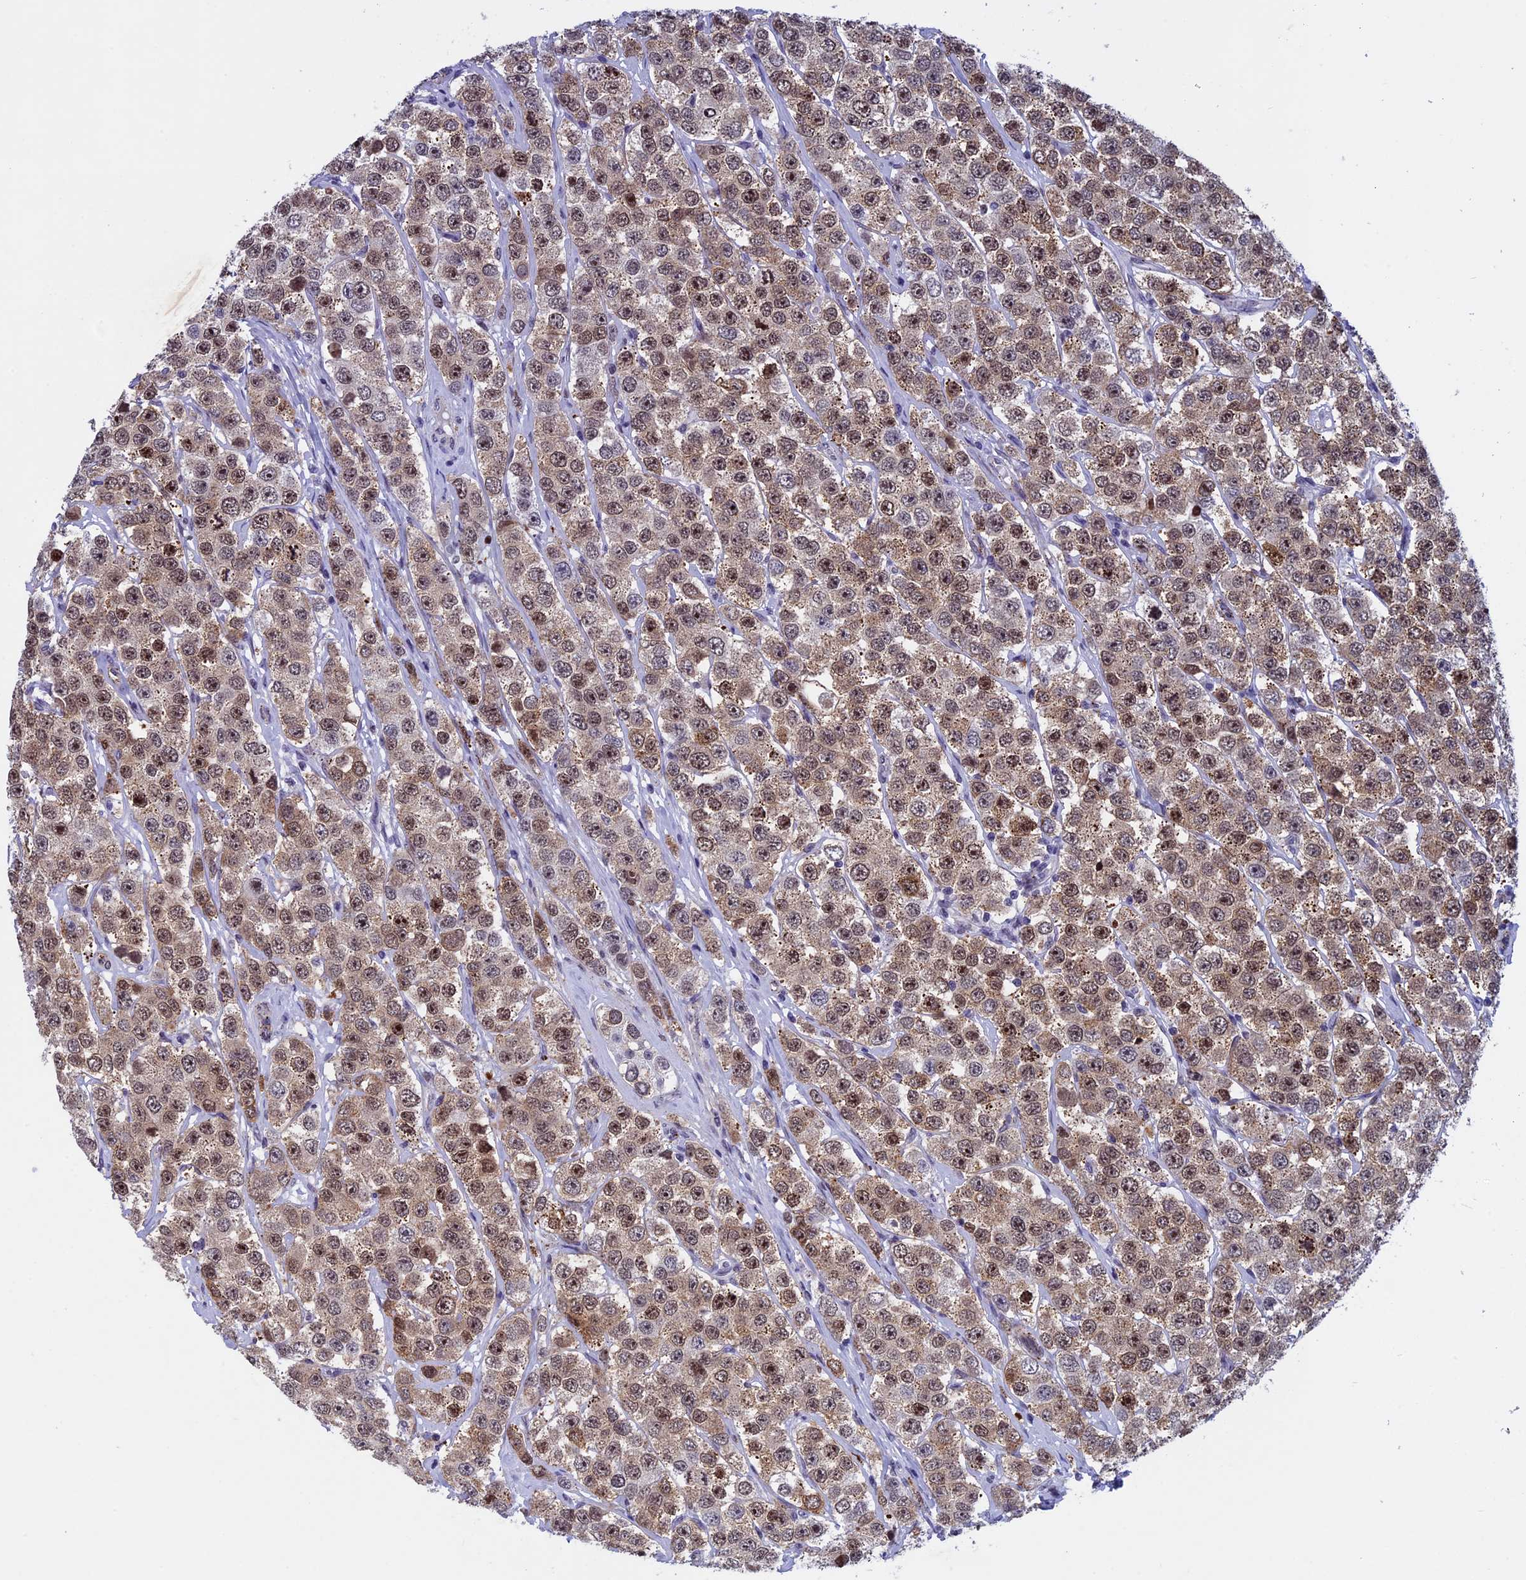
{"staining": {"intensity": "moderate", "quantity": ">75%", "location": "cytoplasmic/membranous,nuclear"}, "tissue": "testis cancer", "cell_type": "Tumor cells", "image_type": "cancer", "snomed": [{"axis": "morphology", "description": "Seminoma, NOS"}, {"axis": "topography", "description": "Testis"}], "caption": "A micrograph of human testis cancer stained for a protein exhibits moderate cytoplasmic/membranous and nuclear brown staining in tumor cells. The staining was performed using DAB, with brown indicating positive protein expression. Nuclei are stained blue with hematoxylin.", "gene": "NIPBL", "patient": {"sex": "male", "age": 28}}